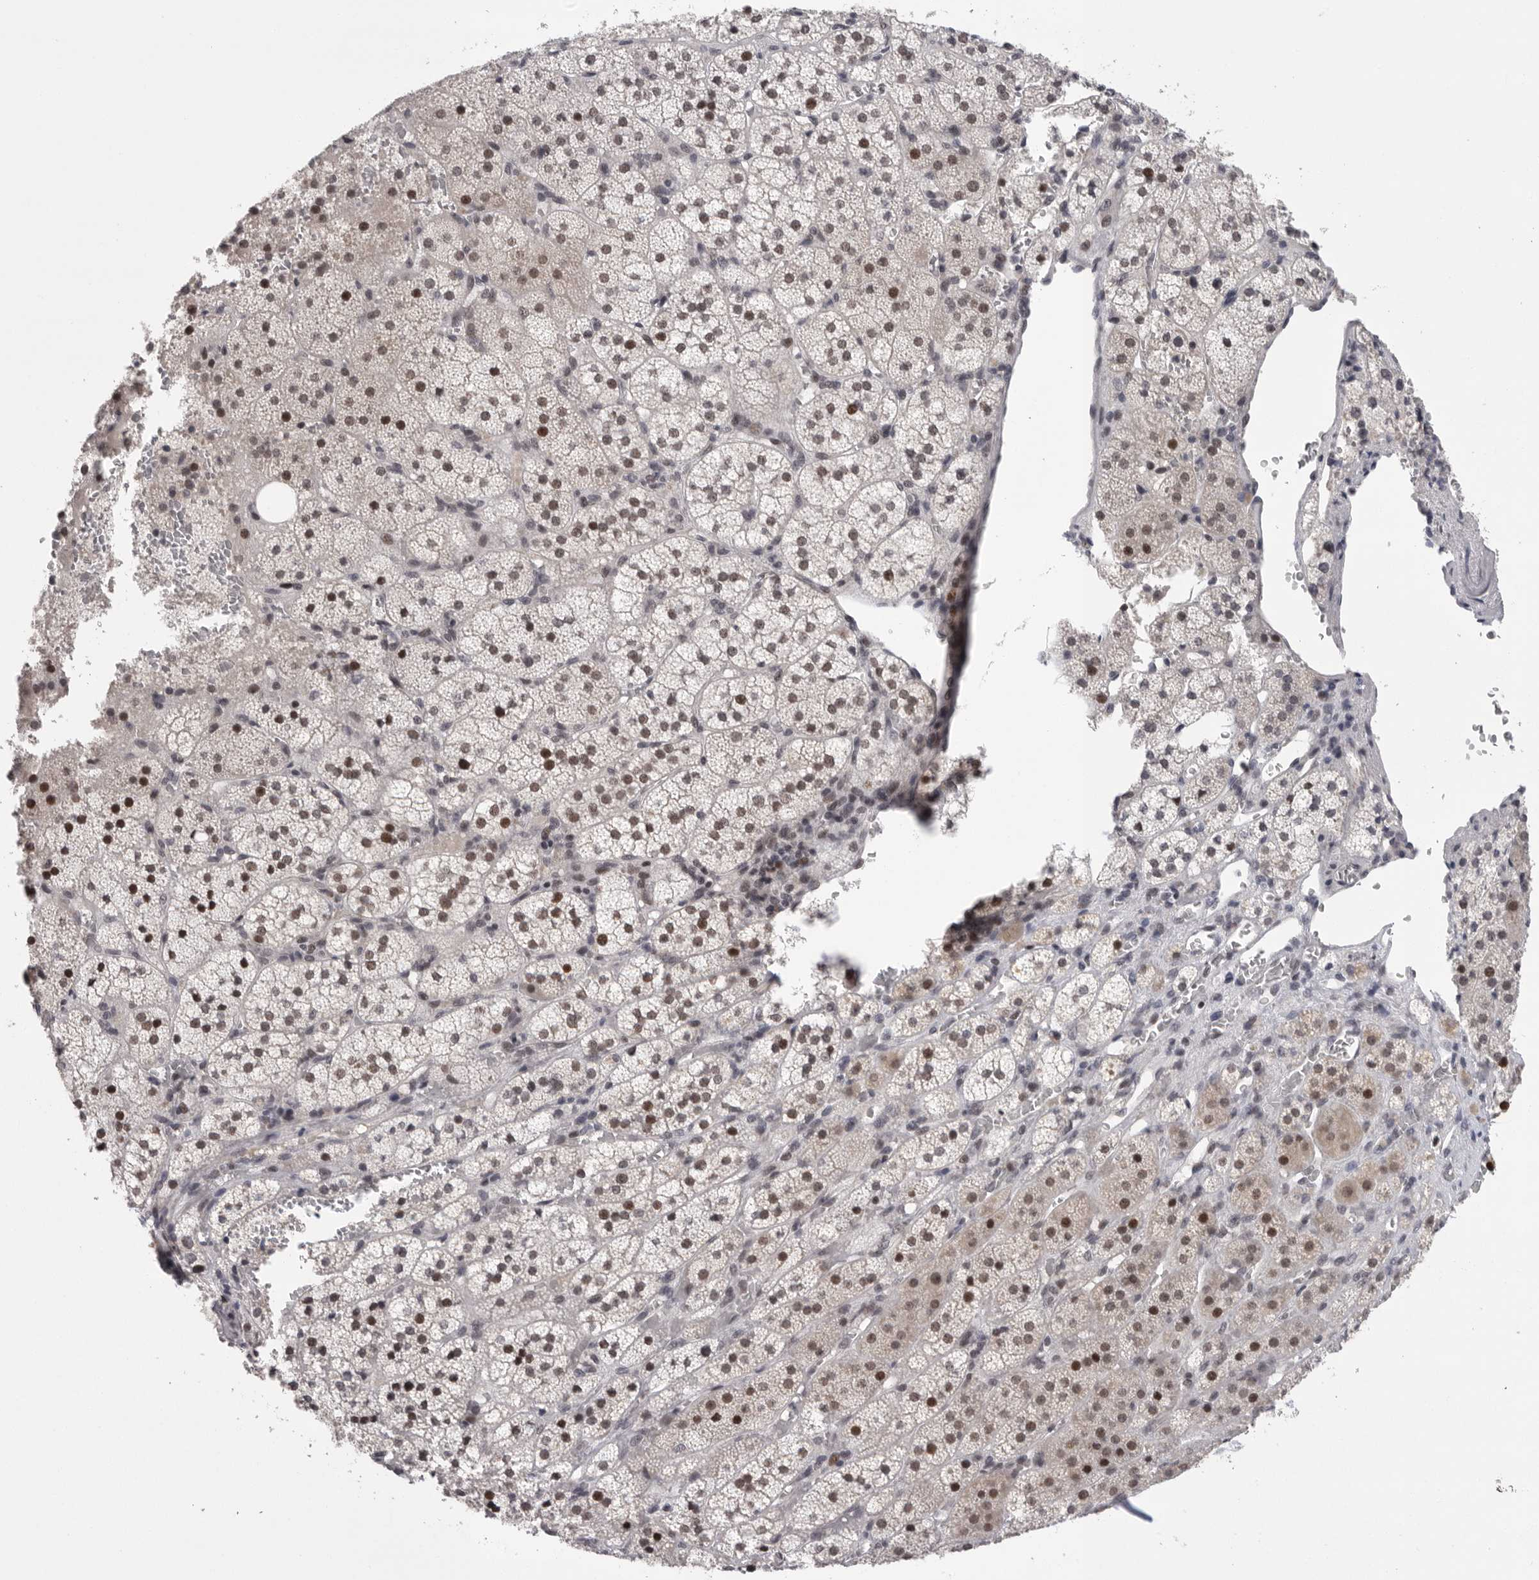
{"staining": {"intensity": "strong", "quantity": ">75%", "location": "nuclear"}, "tissue": "adrenal gland", "cell_type": "Glandular cells", "image_type": "normal", "snomed": [{"axis": "morphology", "description": "Normal tissue, NOS"}, {"axis": "topography", "description": "Adrenal gland"}], "caption": "The photomicrograph demonstrates staining of unremarkable adrenal gland, revealing strong nuclear protein staining (brown color) within glandular cells.", "gene": "POU5F1", "patient": {"sex": "female", "age": 44}}